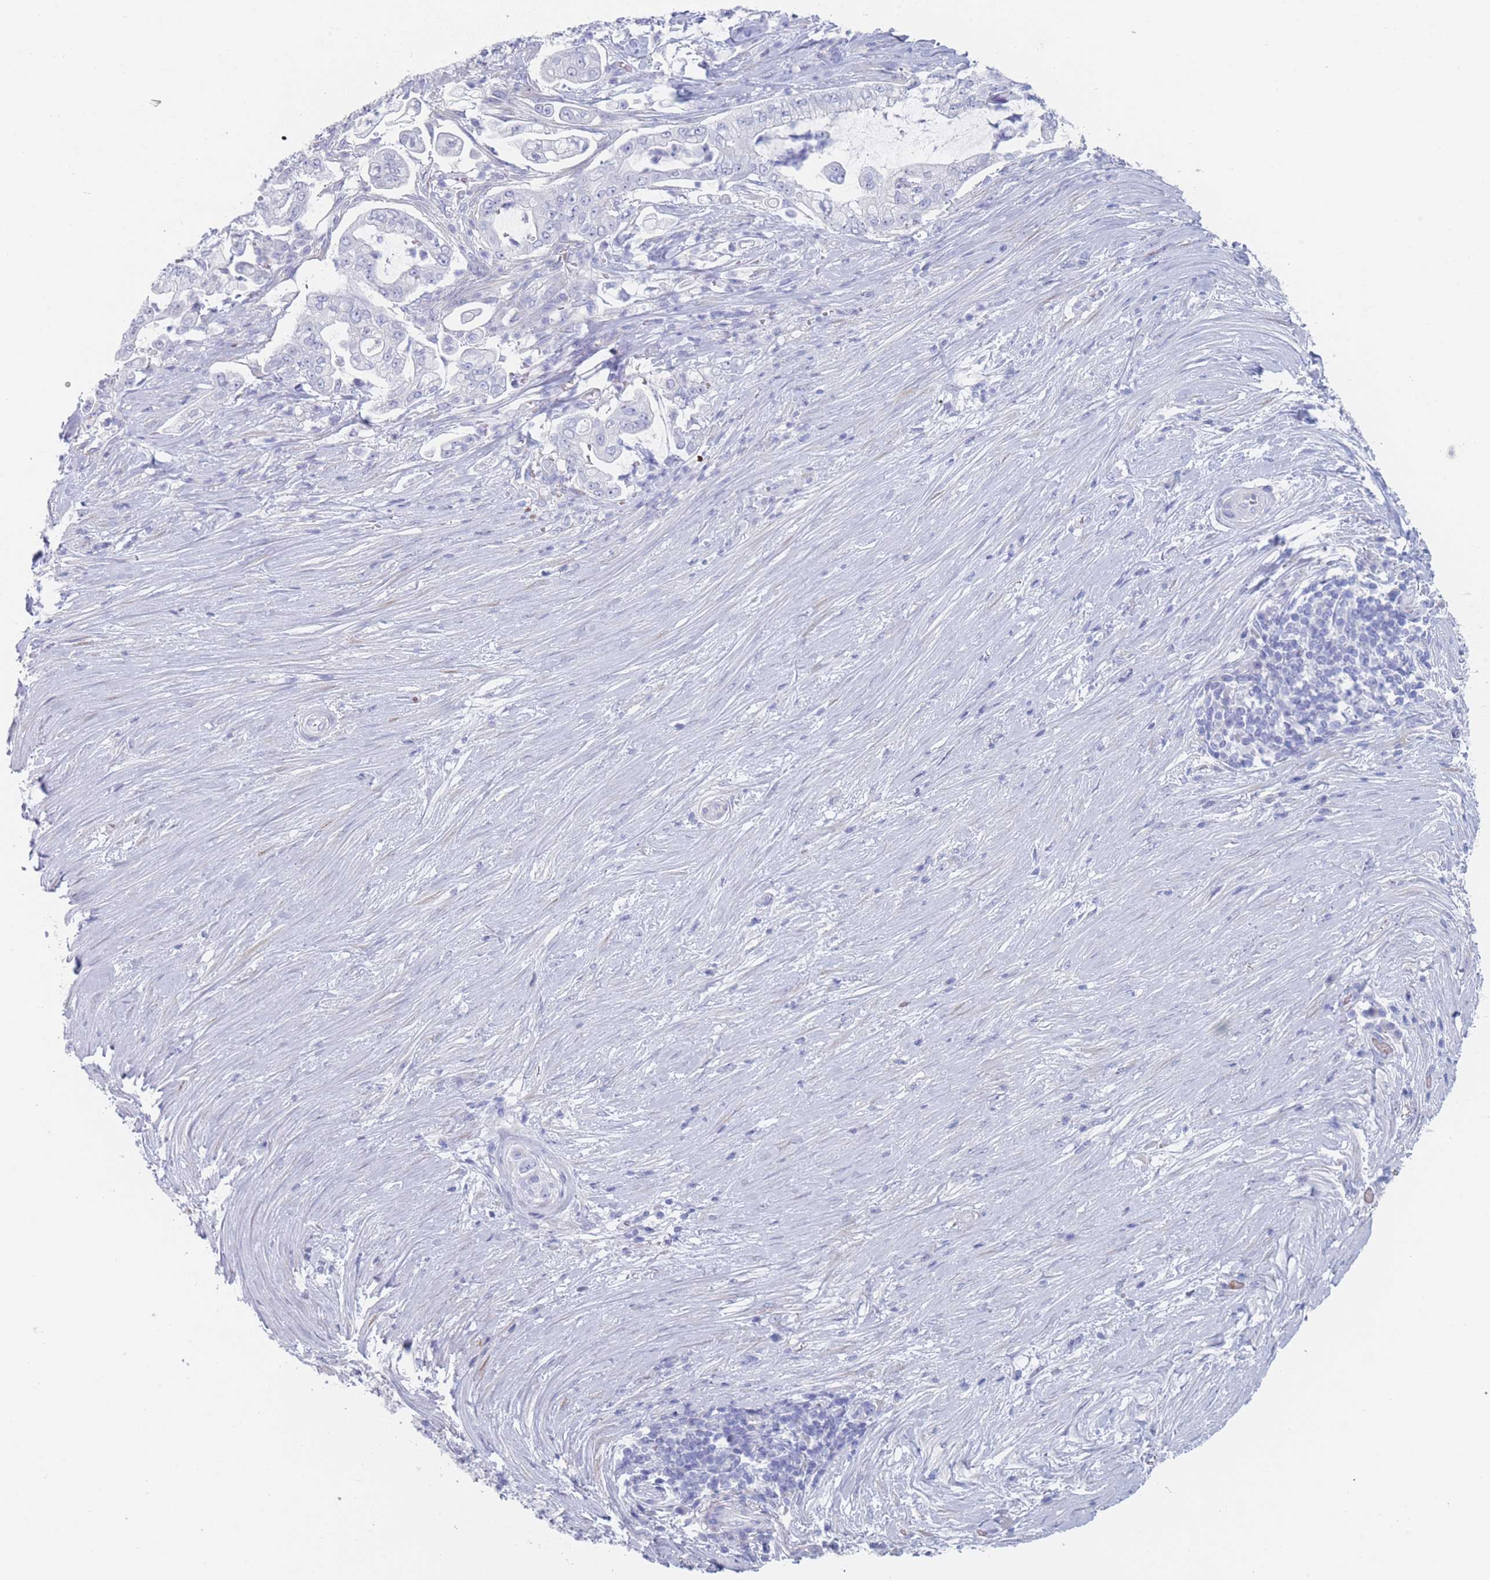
{"staining": {"intensity": "negative", "quantity": "none", "location": "none"}, "tissue": "pancreatic cancer", "cell_type": "Tumor cells", "image_type": "cancer", "snomed": [{"axis": "morphology", "description": "Adenocarcinoma, NOS"}, {"axis": "topography", "description": "Pancreas"}], "caption": "Immunohistochemical staining of pancreatic cancer (adenocarcinoma) shows no significant positivity in tumor cells.", "gene": "OR5D16", "patient": {"sex": "female", "age": 69}}